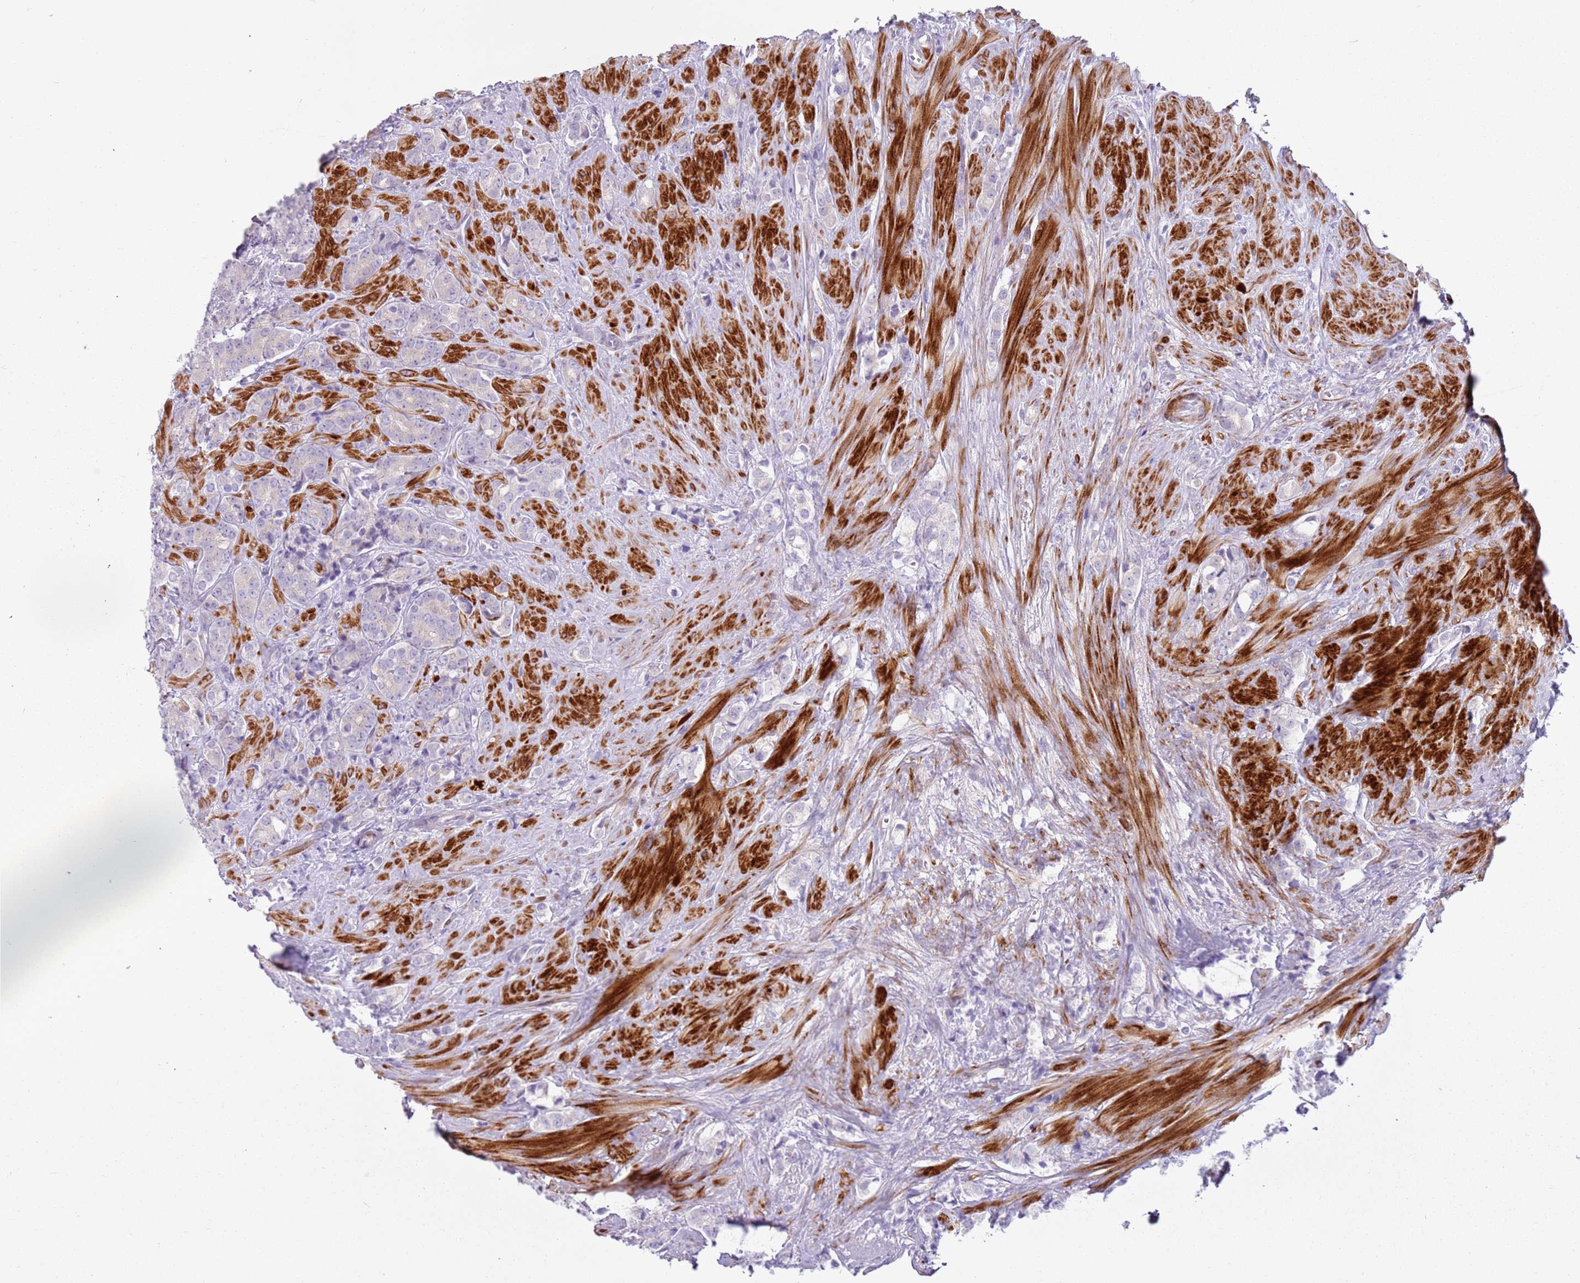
{"staining": {"intensity": "negative", "quantity": "none", "location": "none"}, "tissue": "prostate cancer", "cell_type": "Tumor cells", "image_type": "cancer", "snomed": [{"axis": "morphology", "description": "Adenocarcinoma, High grade"}, {"axis": "topography", "description": "Prostate"}], "caption": "This is an immunohistochemistry image of human high-grade adenocarcinoma (prostate). There is no positivity in tumor cells.", "gene": "ZNF239", "patient": {"sex": "male", "age": 62}}